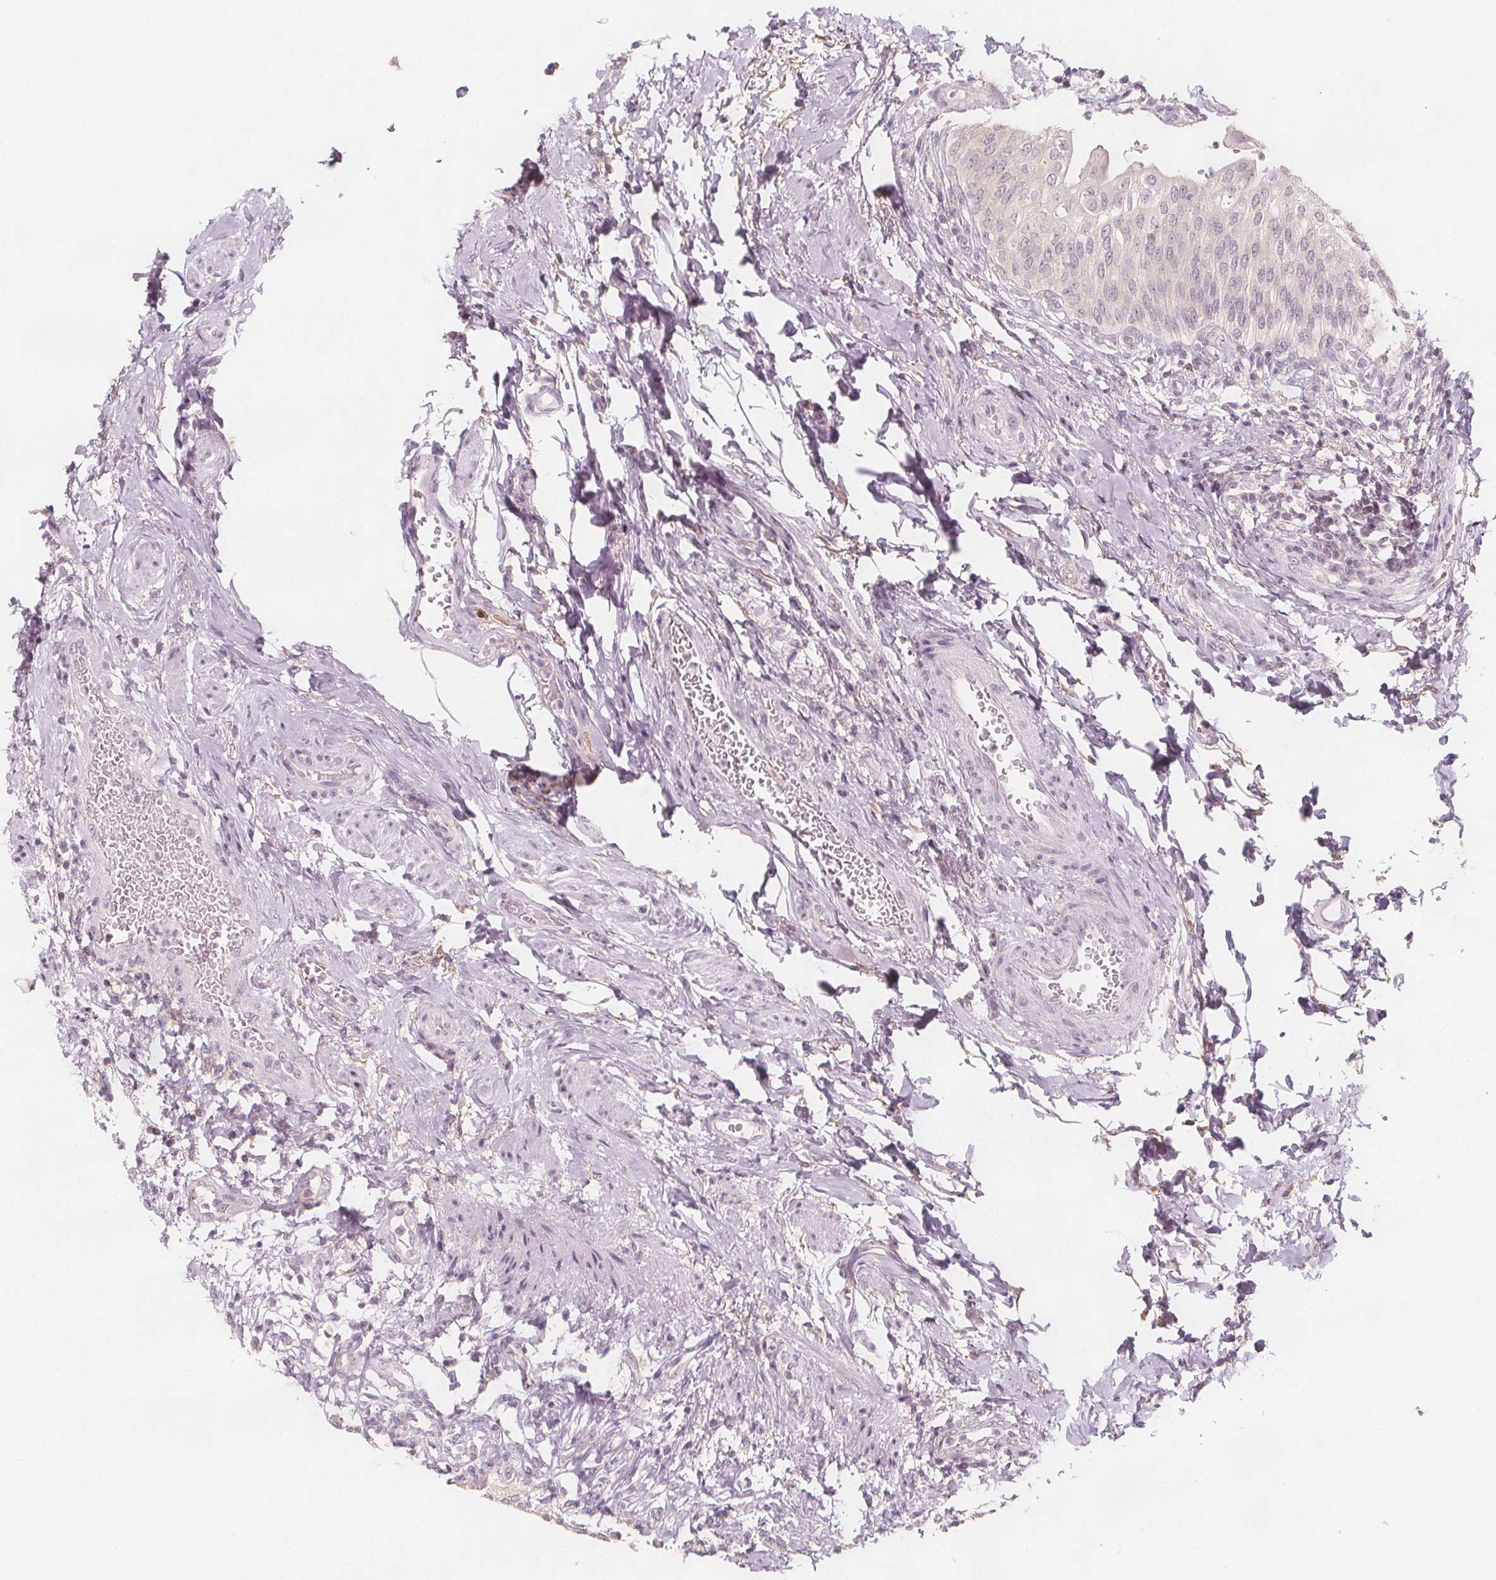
{"staining": {"intensity": "negative", "quantity": "none", "location": "none"}, "tissue": "urinary bladder", "cell_type": "Urothelial cells", "image_type": "normal", "snomed": [{"axis": "morphology", "description": "Normal tissue, NOS"}, {"axis": "topography", "description": "Urinary bladder"}, {"axis": "topography", "description": "Peripheral nerve tissue"}], "caption": "IHC photomicrograph of unremarkable human urinary bladder stained for a protein (brown), which exhibits no expression in urothelial cells. (DAB IHC with hematoxylin counter stain).", "gene": "C1orf167", "patient": {"sex": "female", "age": 60}}